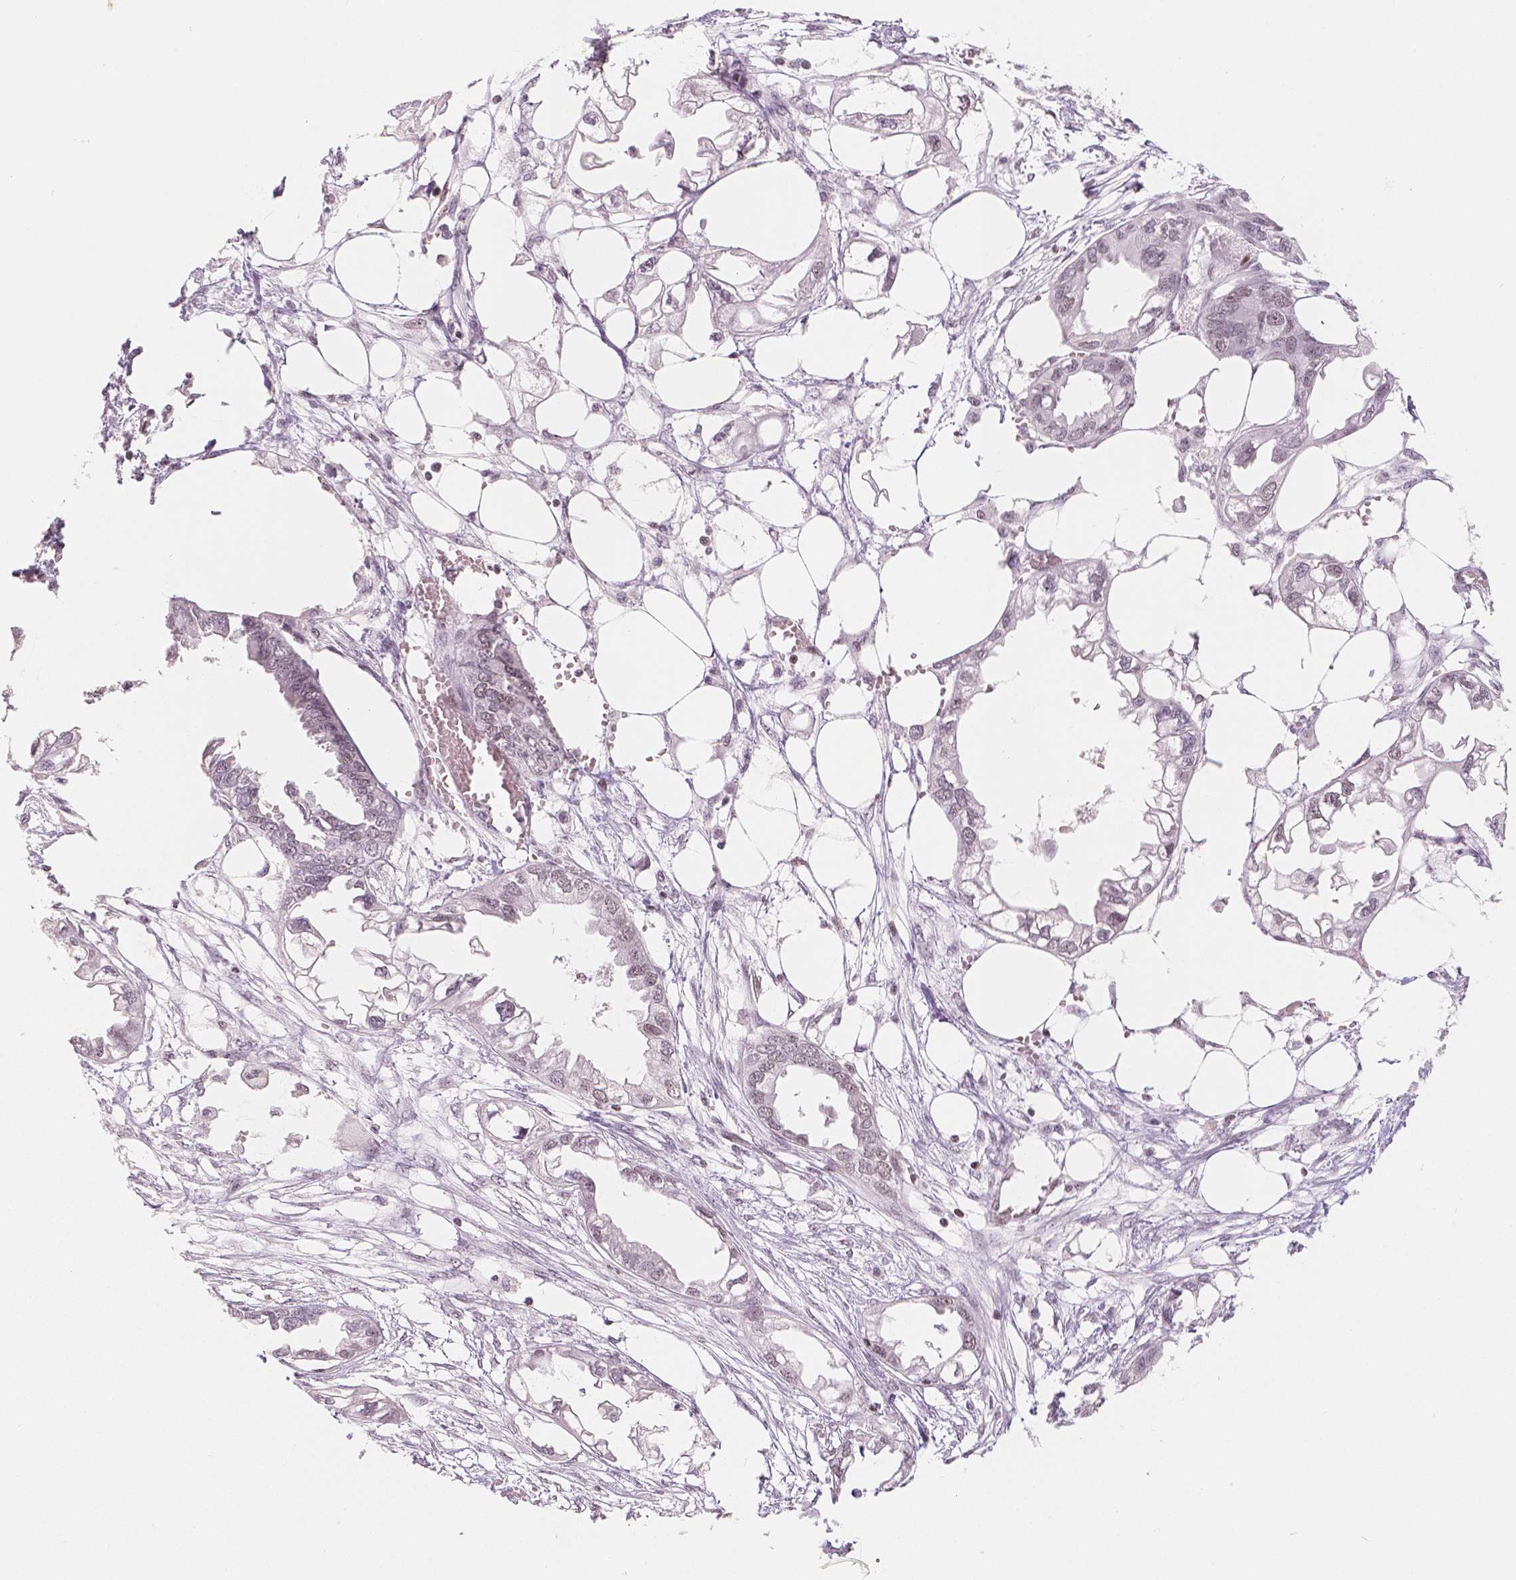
{"staining": {"intensity": "weak", "quantity": "<25%", "location": "nuclear"}, "tissue": "endometrial cancer", "cell_type": "Tumor cells", "image_type": "cancer", "snomed": [{"axis": "morphology", "description": "Adenocarcinoma, NOS"}, {"axis": "morphology", "description": "Adenocarcinoma, metastatic, NOS"}, {"axis": "topography", "description": "Adipose tissue"}, {"axis": "topography", "description": "Endometrium"}], "caption": "Immunohistochemistry image of metastatic adenocarcinoma (endometrial) stained for a protein (brown), which exhibits no expression in tumor cells.", "gene": "HDAC1", "patient": {"sex": "female", "age": 67}}